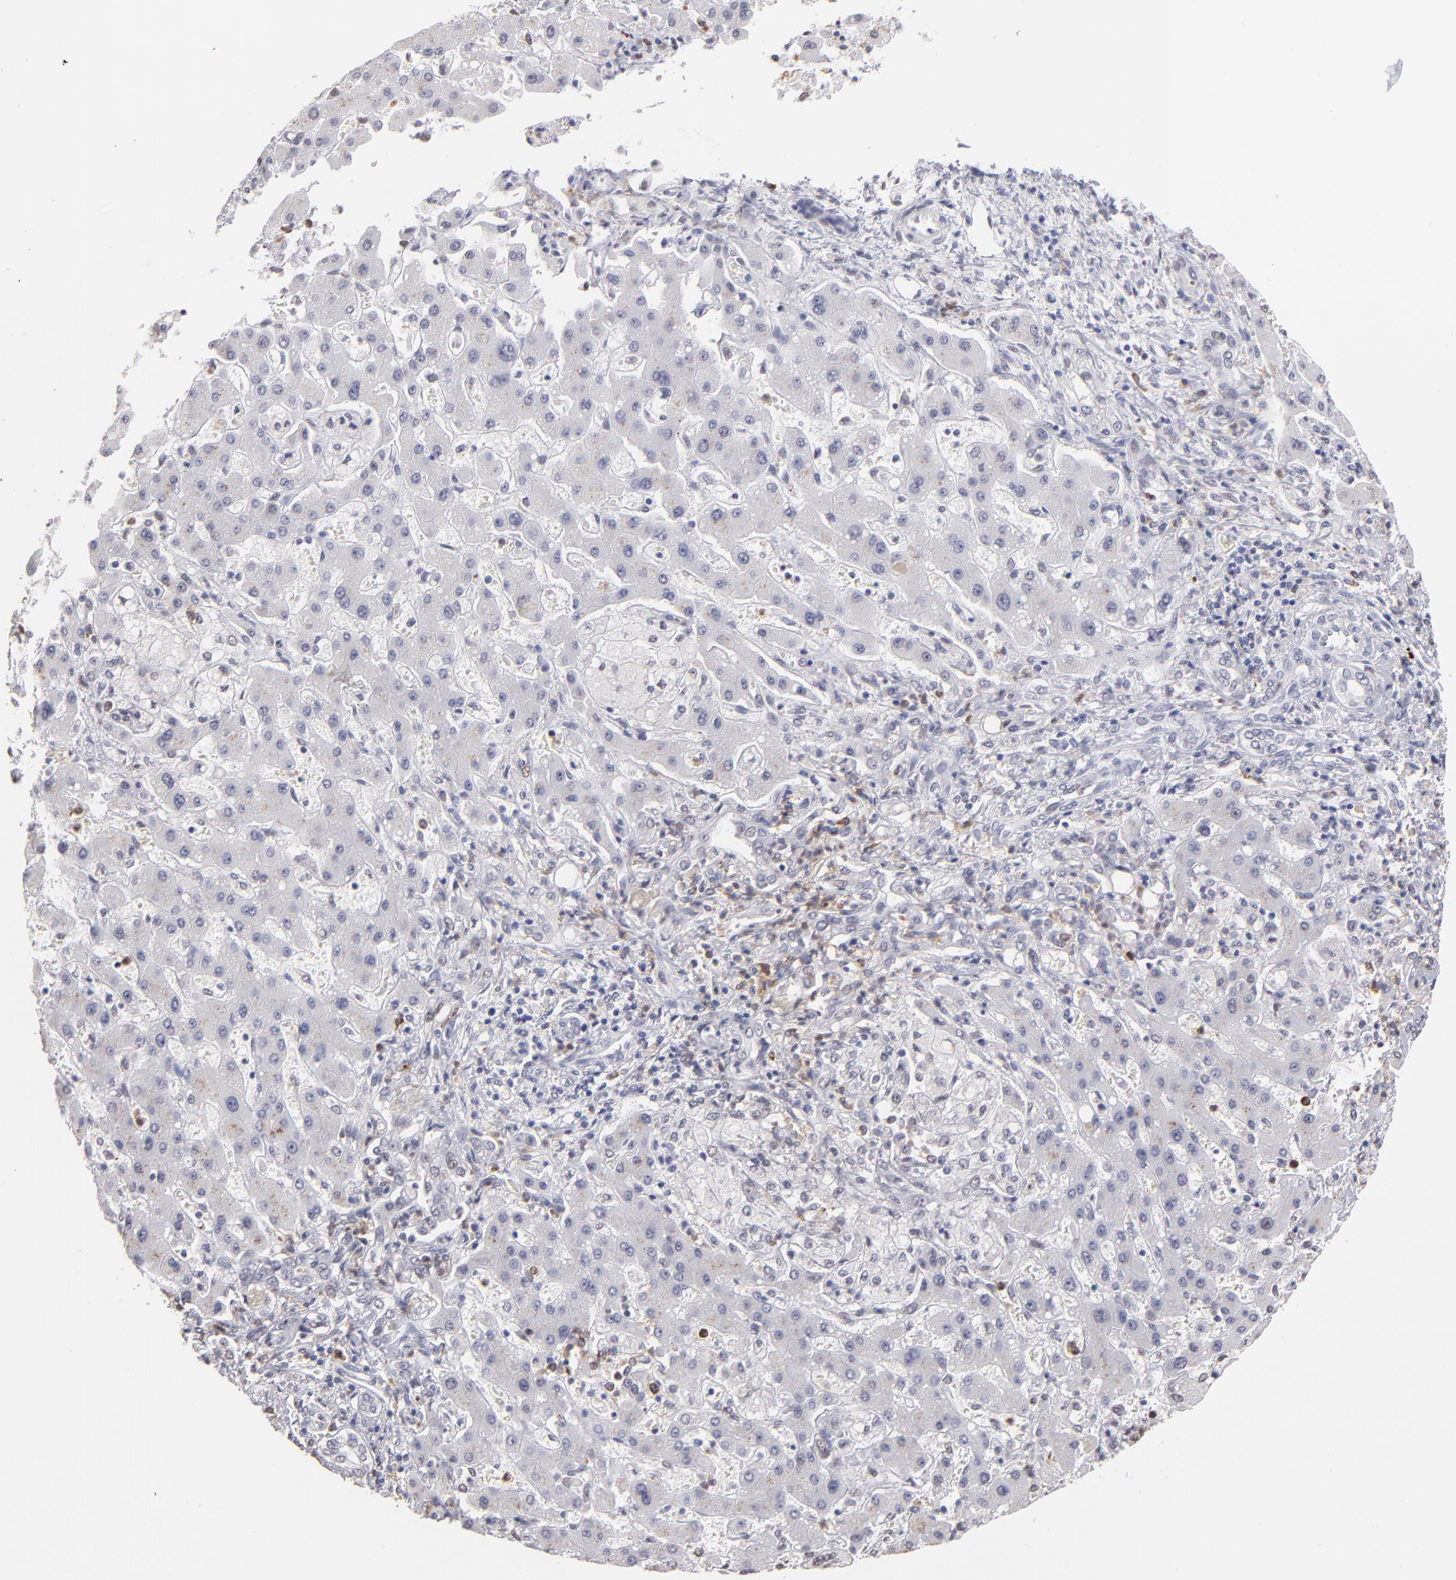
{"staining": {"intensity": "negative", "quantity": "none", "location": "none"}, "tissue": "liver cancer", "cell_type": "Tumor cells", "image_type": "cancer", "snomed": [{"axis": "morphology", "description": "Cholangiocarcinoma"}, {"axis": "topography", "description": "Liver"}], "caption": "High magnification brightfield microscopy of liver cancer stained with DAB (brown) and counterstained with hematoxylin (blue): tumor cells show no significant positivity.", "gene": "MGAM", "patient": {"sex": "male", "age": 50}}